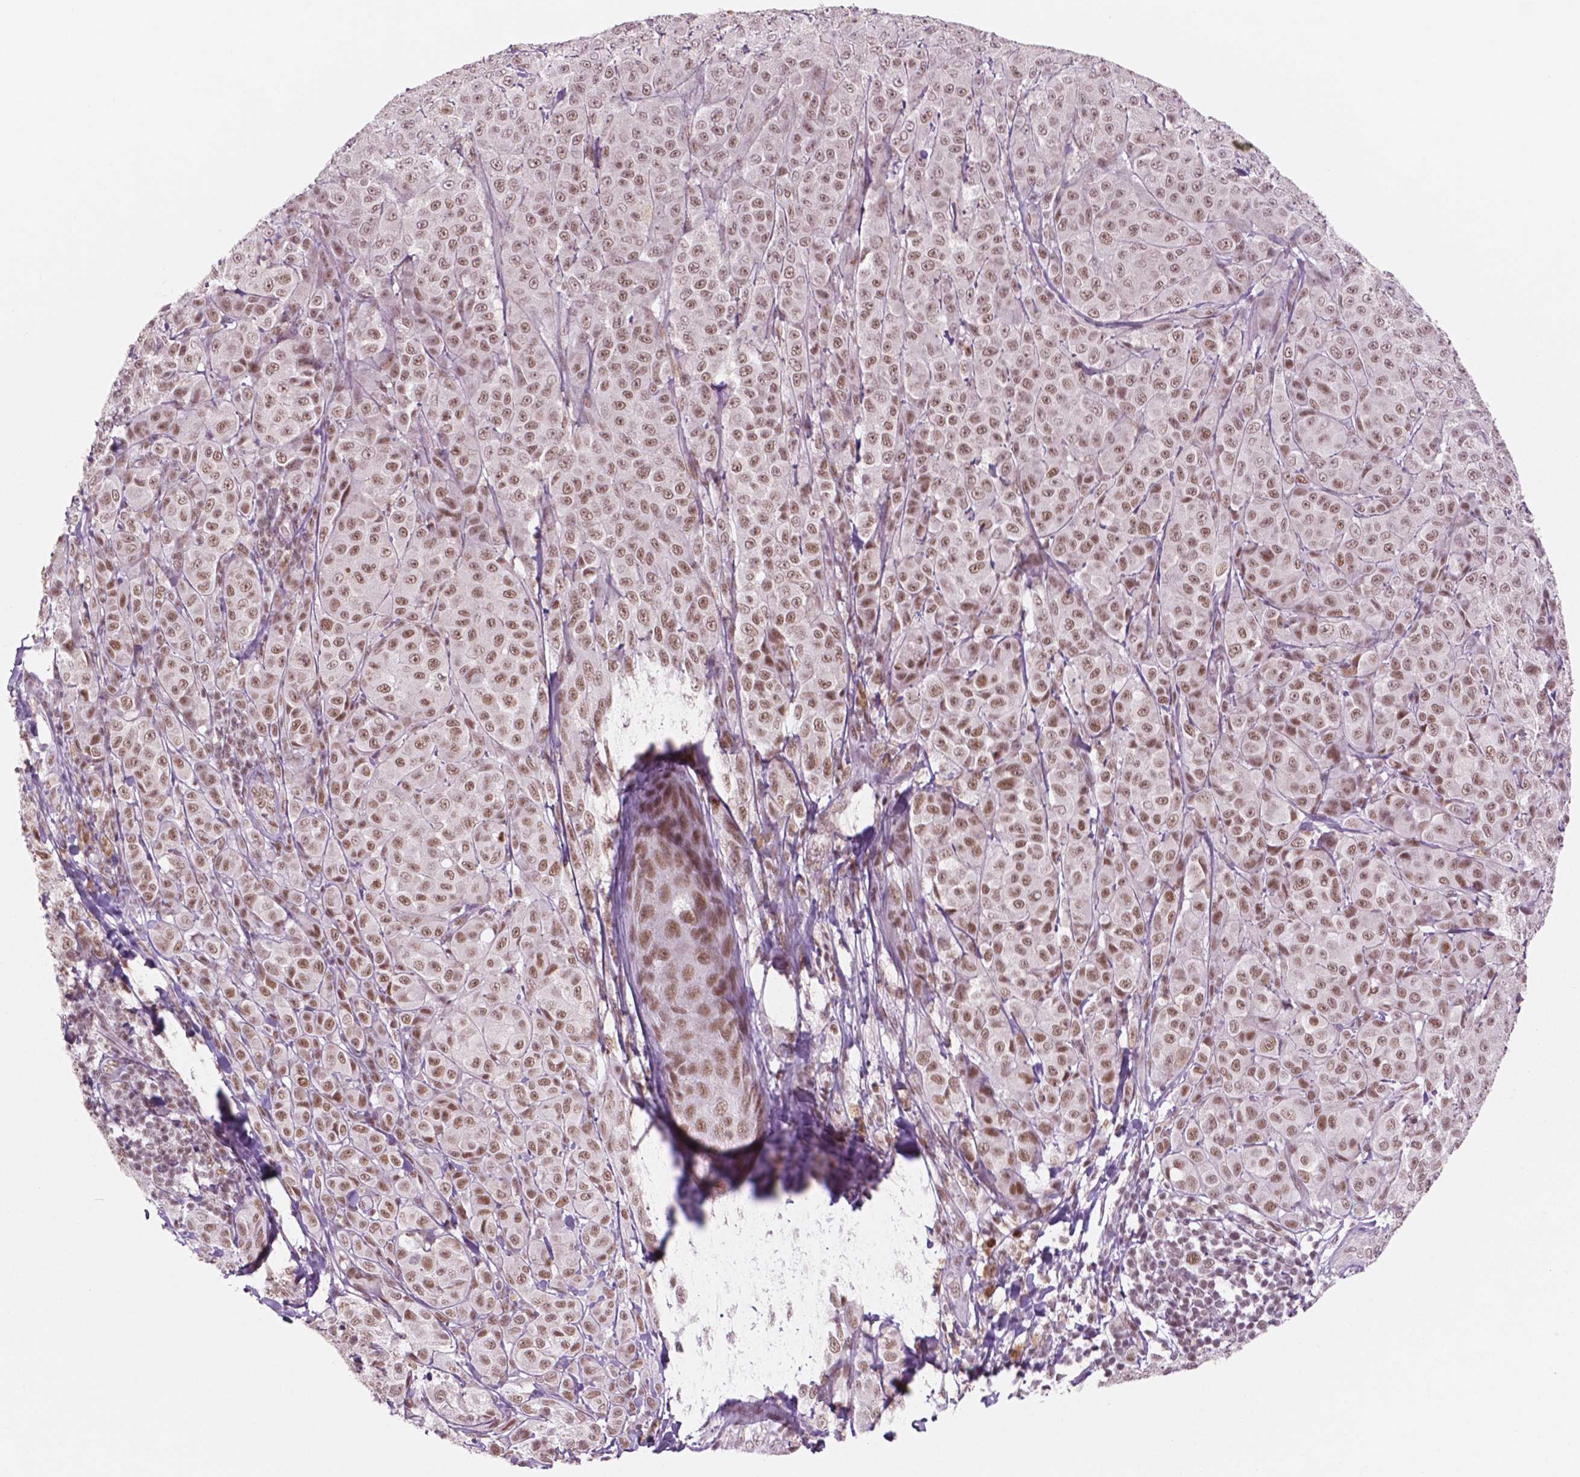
{"staining": {"intensity": "moderate", "quantity": ">75%", "location": "nuclear"}, "tissue": "melanoma", "cell_type": "Tumor cells", "image_type": "cancer", "snomed": [{"axis": "morphology", "description": "Malignant melanoma, NOS"}, {"axis": "topography", "description": "Skin"}], "caption": "This histopathology image displays IHC staining of human melanoma, with medium moderate nuclear staining in about >75% of tumor cells.", "gene": "CTR9", "patient": {"sex": "male", "age": 89}}